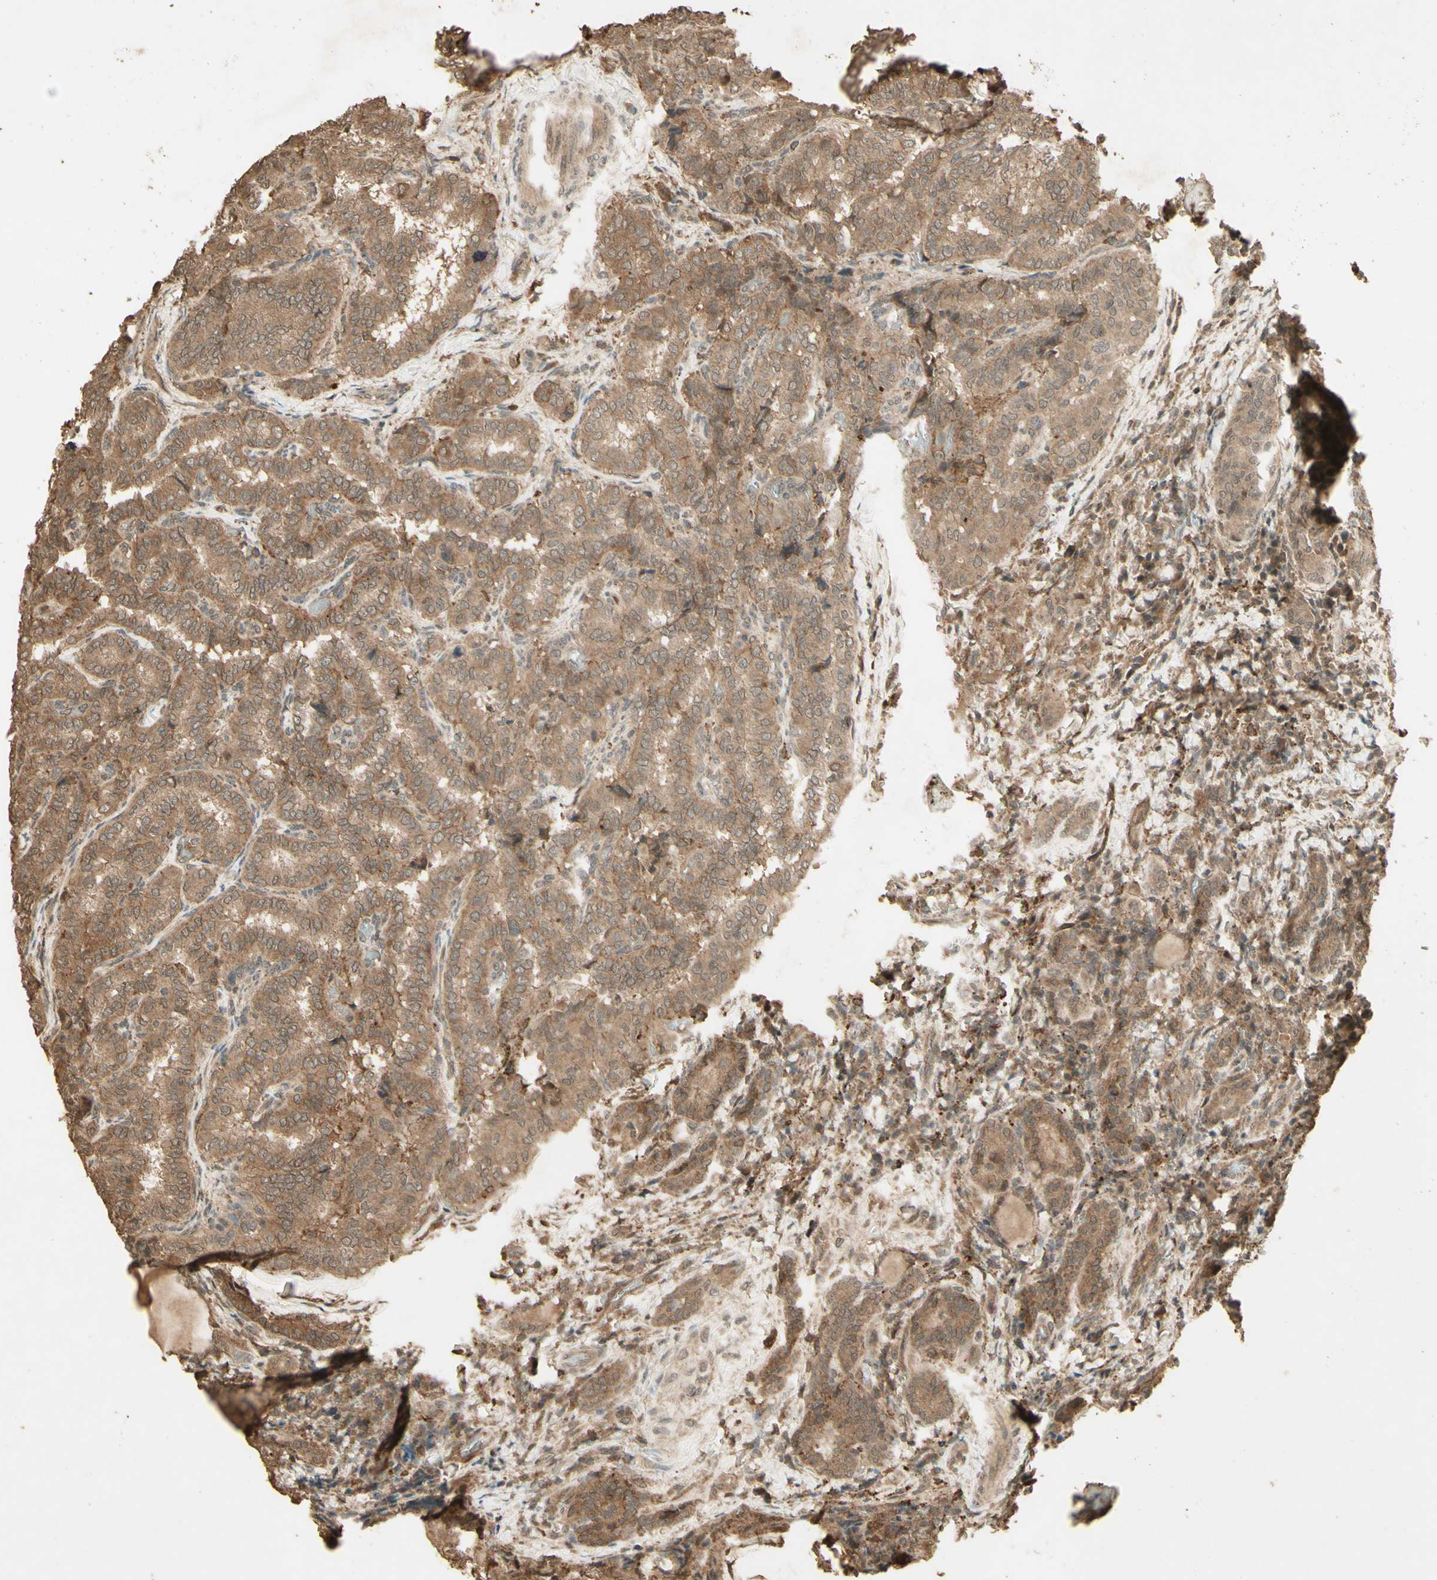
{"staining": {"intensity": "moderate", "quantity": ">75%", "location": "cytoplasmic/membranous"}, "tissue": "thyroid cancer", "cell_type": "Tumor cells", "image_type": "cancer", "snomed": [{"axis": "morphology", "description": "Normal tissue, NOS"}, {"axis": "morphology", "description": "Papillary adenocarcinoma, NOS"}, {"axis": "topography", "description": "Thyroid gland"}], "caption": "Moderate cytoplasmic/membranous expression is identified in about >75% of tumor cells in thyroid cancer.", "gene": "SMAD9", "patient": {"sex": "female", "age": 30}}